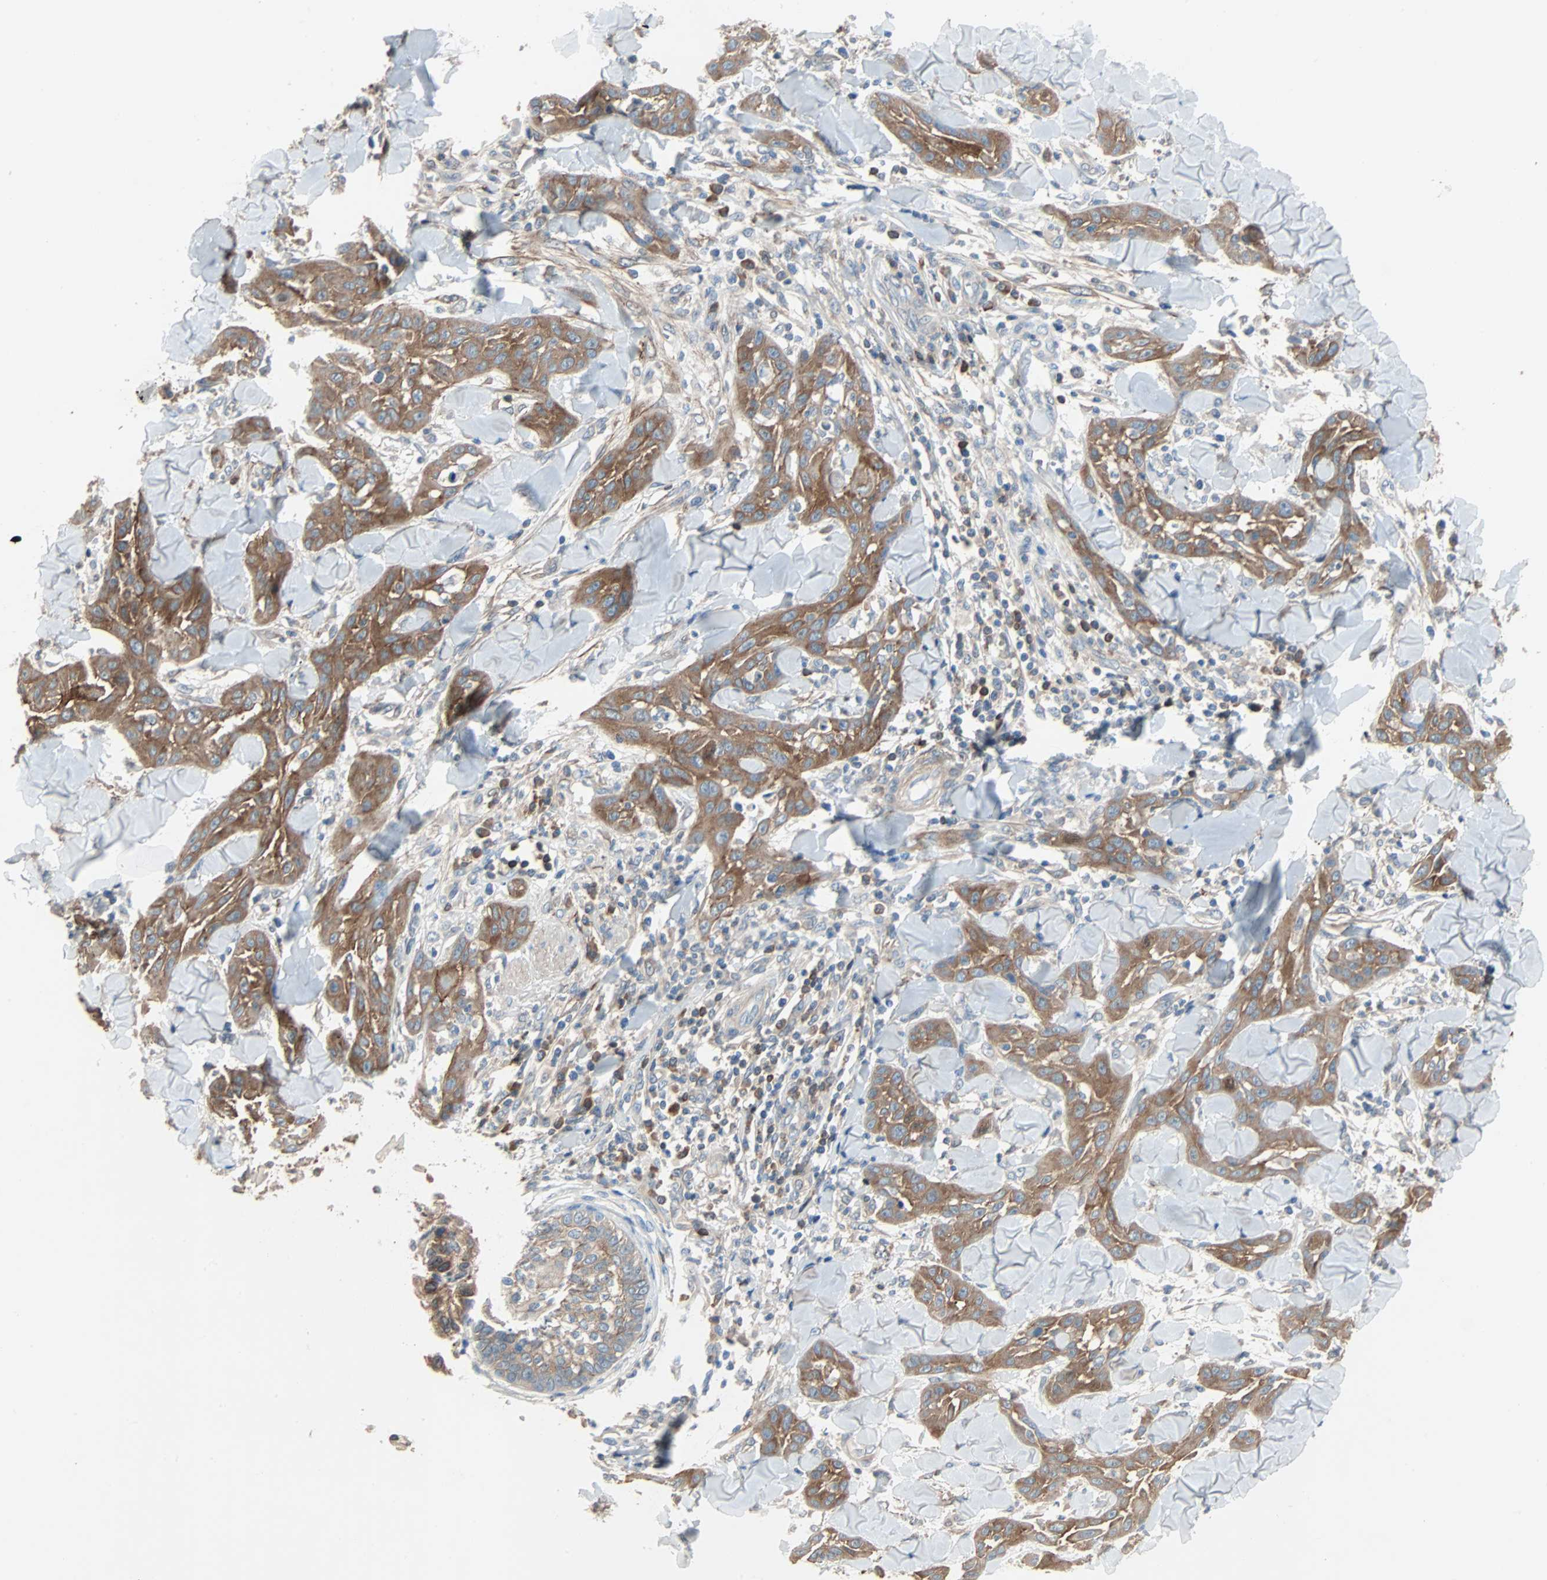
{"staining": {"intensity": "moderate", "quantity": ">75%", "location": "cytoplasmic/membranous"}, "tissue": "skin cancer", "cell_type": "Tumor cells", "image_type": "cancer", "snomed": [{"axis": "morphology", "description": "Squamous cell carcinoma, NOS"}, {"axis": "topography", "description": "Skin"}], "caption": "Moderate cytoplasmic/membranous positivity is present in about >75% of tumor cells in skin cancer. The protein is stained brown, and the nuclei are stained in blue (DAB IHC with brightfield microscopy, high magnification).", "gene": "TNFRSF12A", "patient": {"sex": "male", "age": 24}}